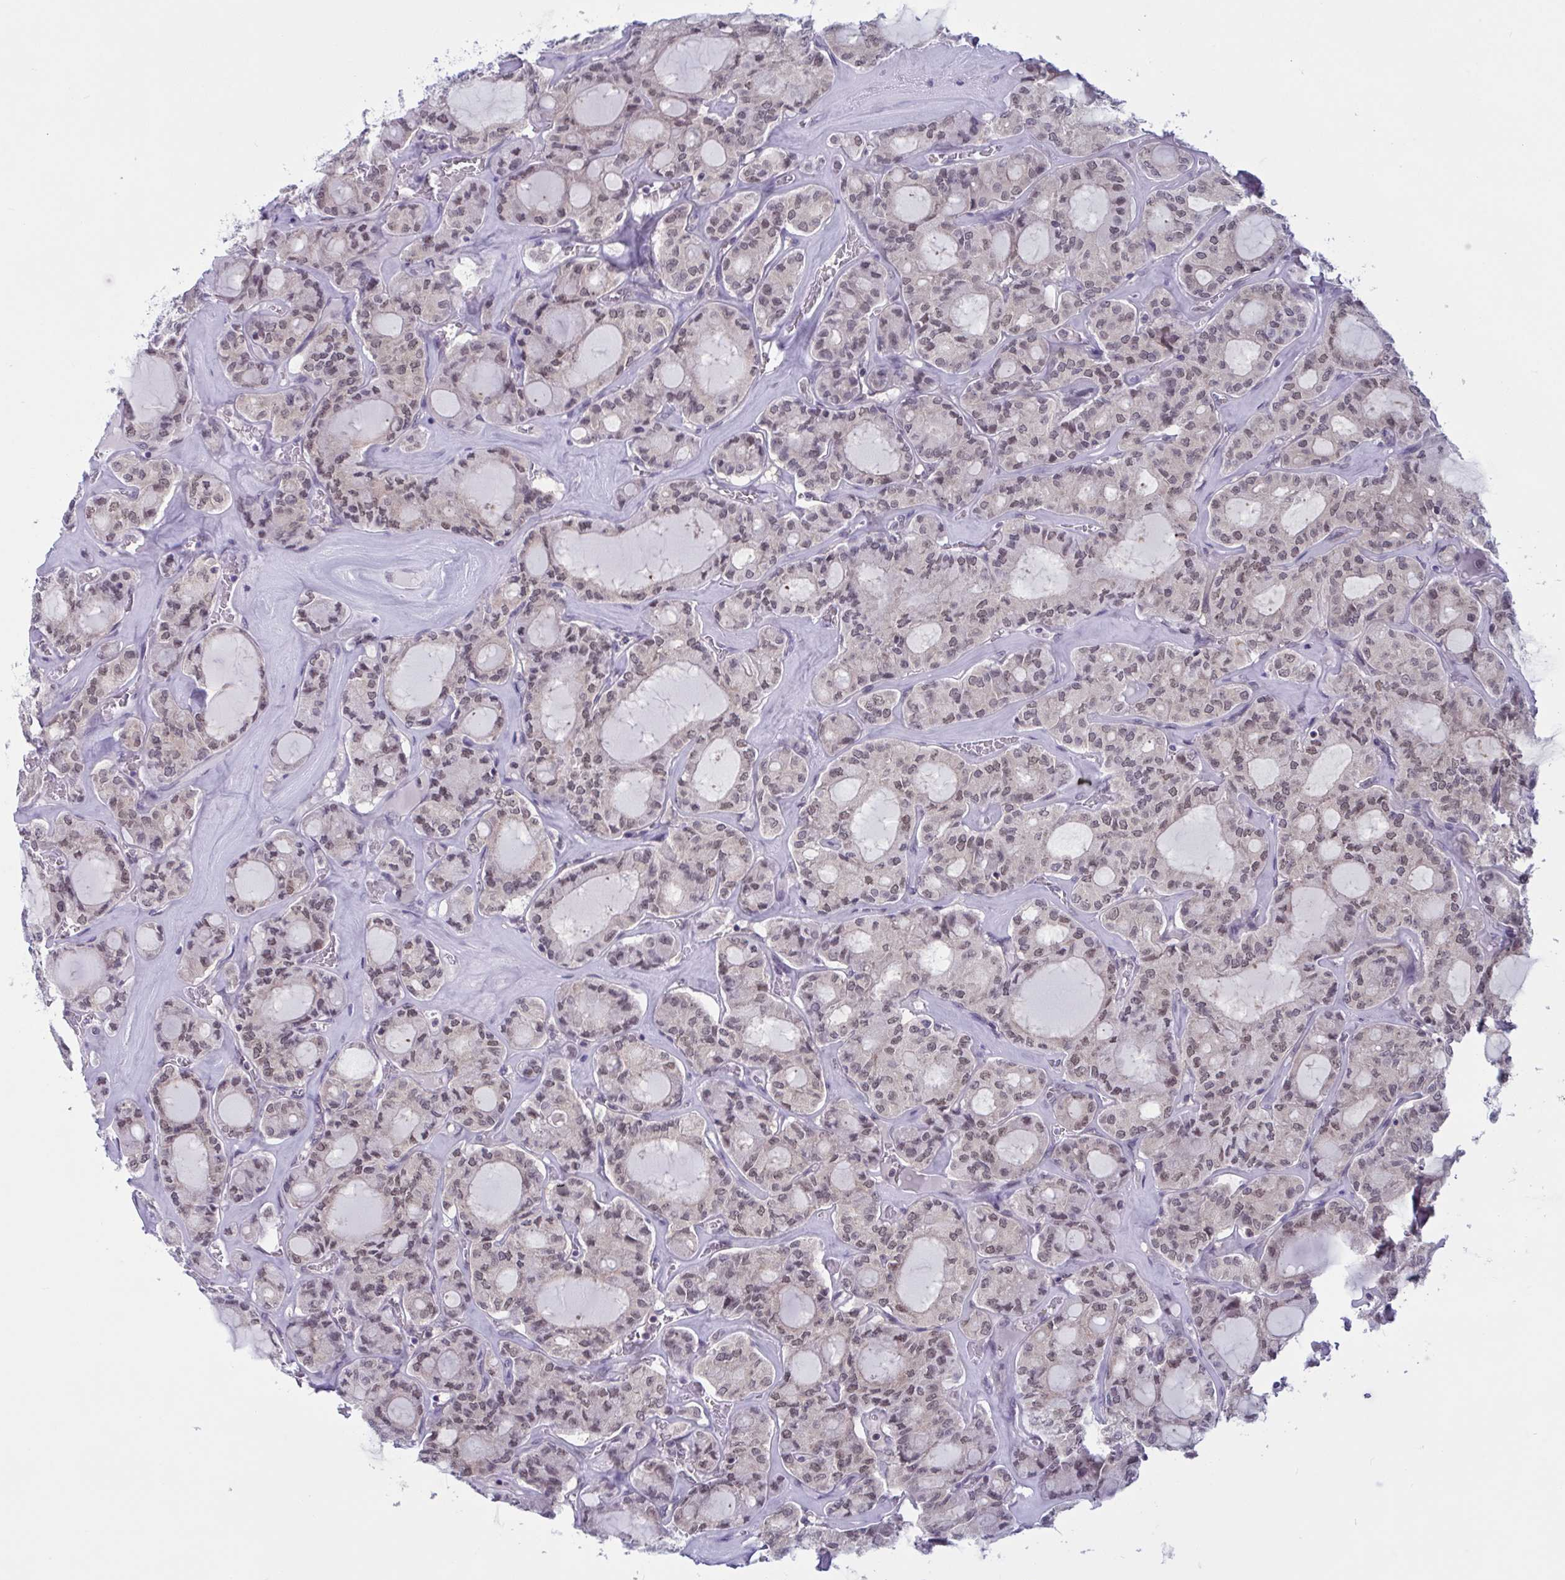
{"staining": {"intensity": "weak", "quantity": "25%-75%", "location": "nuclear"}, "tissue": "thyroid cancer", "cell_type": "Tumor cells", "image_type": "cancer", "snomed": [{"axis": "morphology", "description": "Papillary adenocarcinoma, NOS"}, {"axis": "topography", "description": "Thyroid gland"}], "caption": "DAB immunohistochemical staining of papillary adenocarcinoma (thyroid) displays weak nuclear protein expression in about 25%-75% of tumor cells.", "gene": "TSN", "patient": {"sex": "male", "age": 87}}